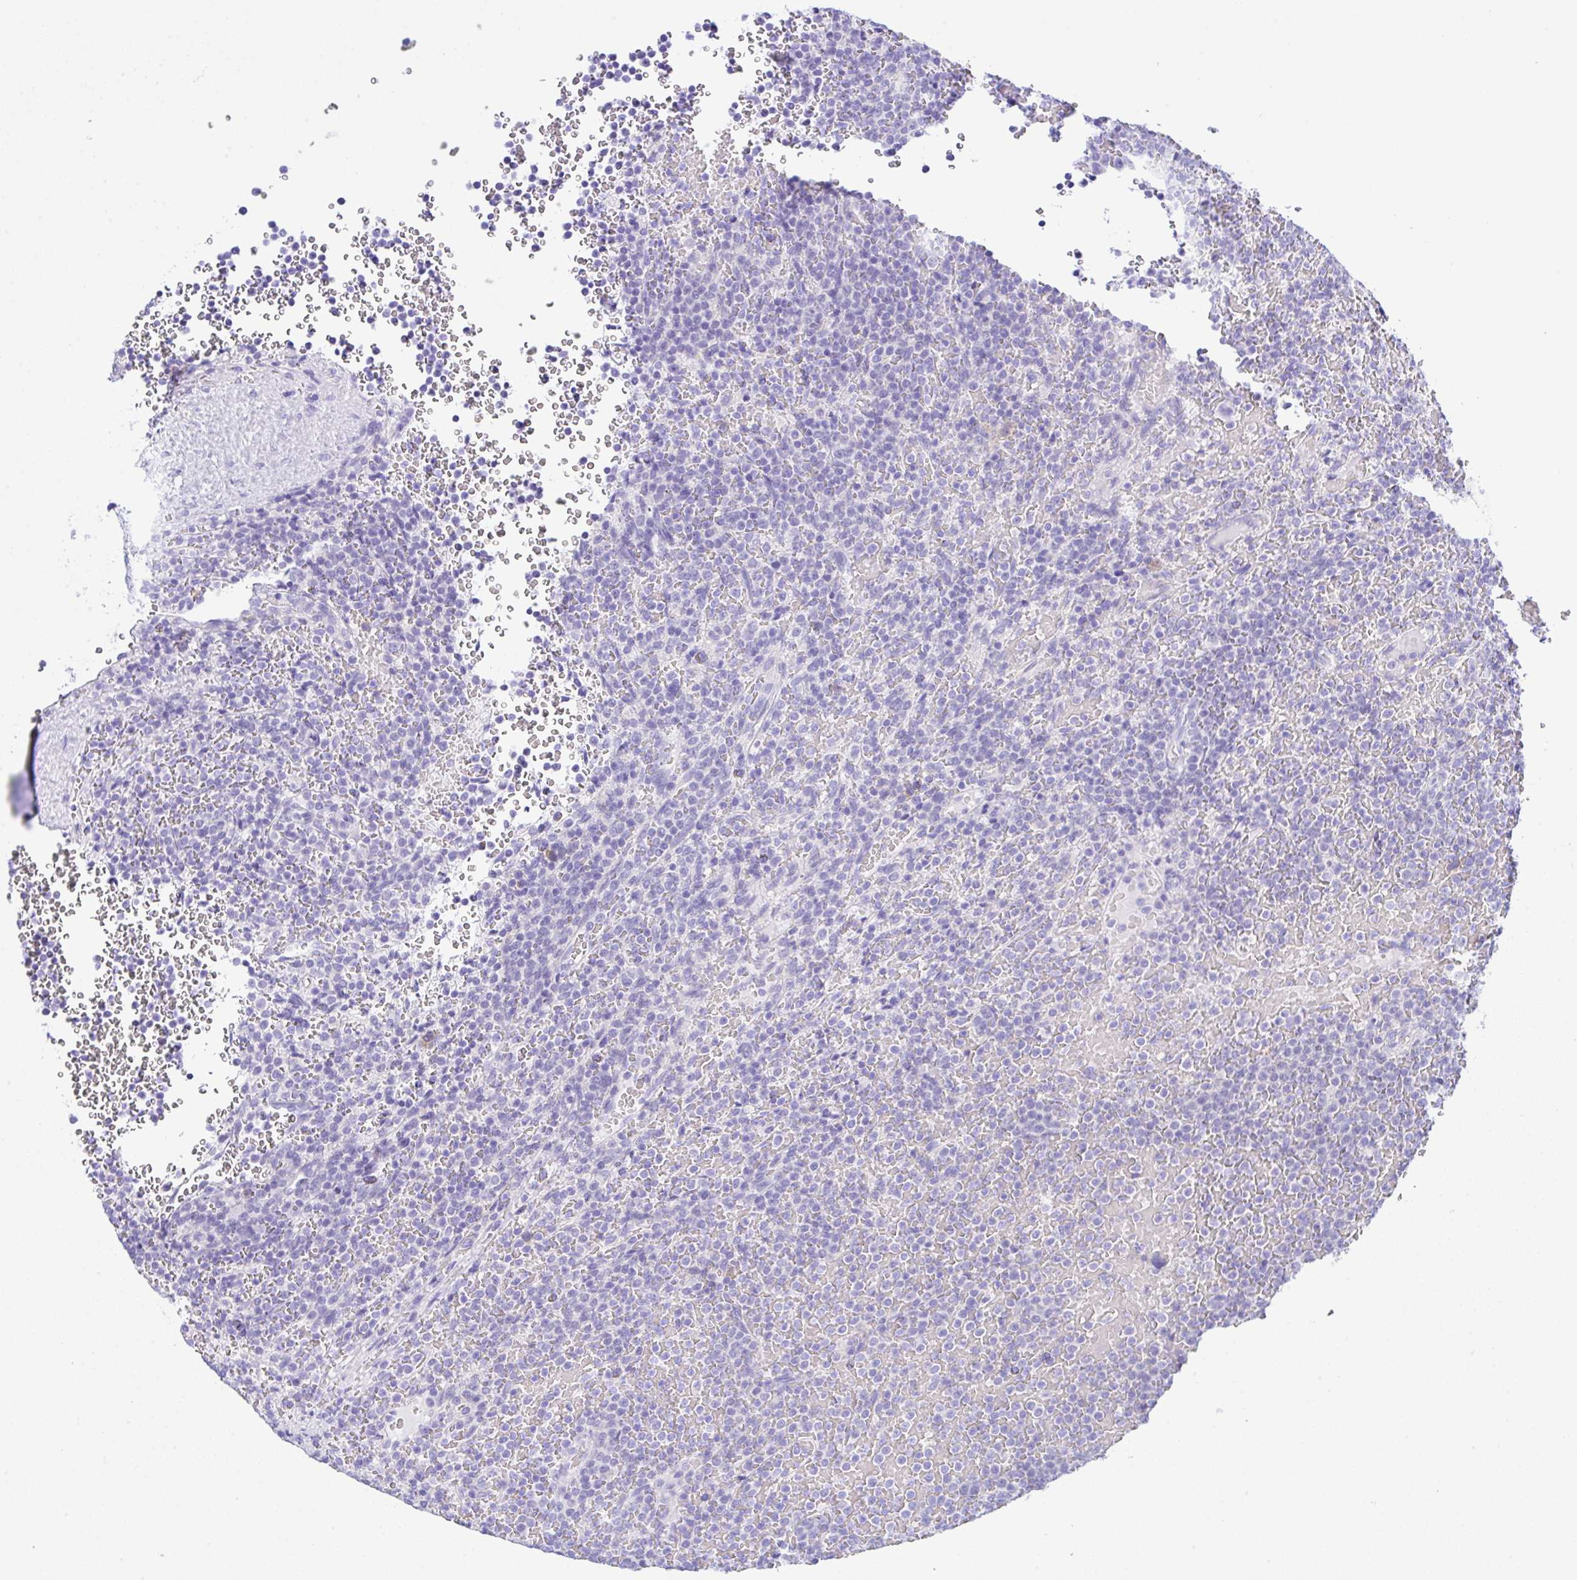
{"staining": {"intensity": "negative", "quantity": "none", "location": "none"}, "tissue": "lymphoma", "cell_type": "Tumor cells", "image_type": "cancer", "snomed": [{"axis": "morphology", "description": "Malignant lymphoma, non-Hodgkin's type, Low grade"}, {"axis": "topography", "description": "Spleen"}], "caption": "Malignant lymphoma, non-Hodgkin's type (low-grade) was stained to show a protein in brown. There is no significant staining in tumor cells.", "gene": "RRM2", "patient": {"sex": "male", "age": 60}}